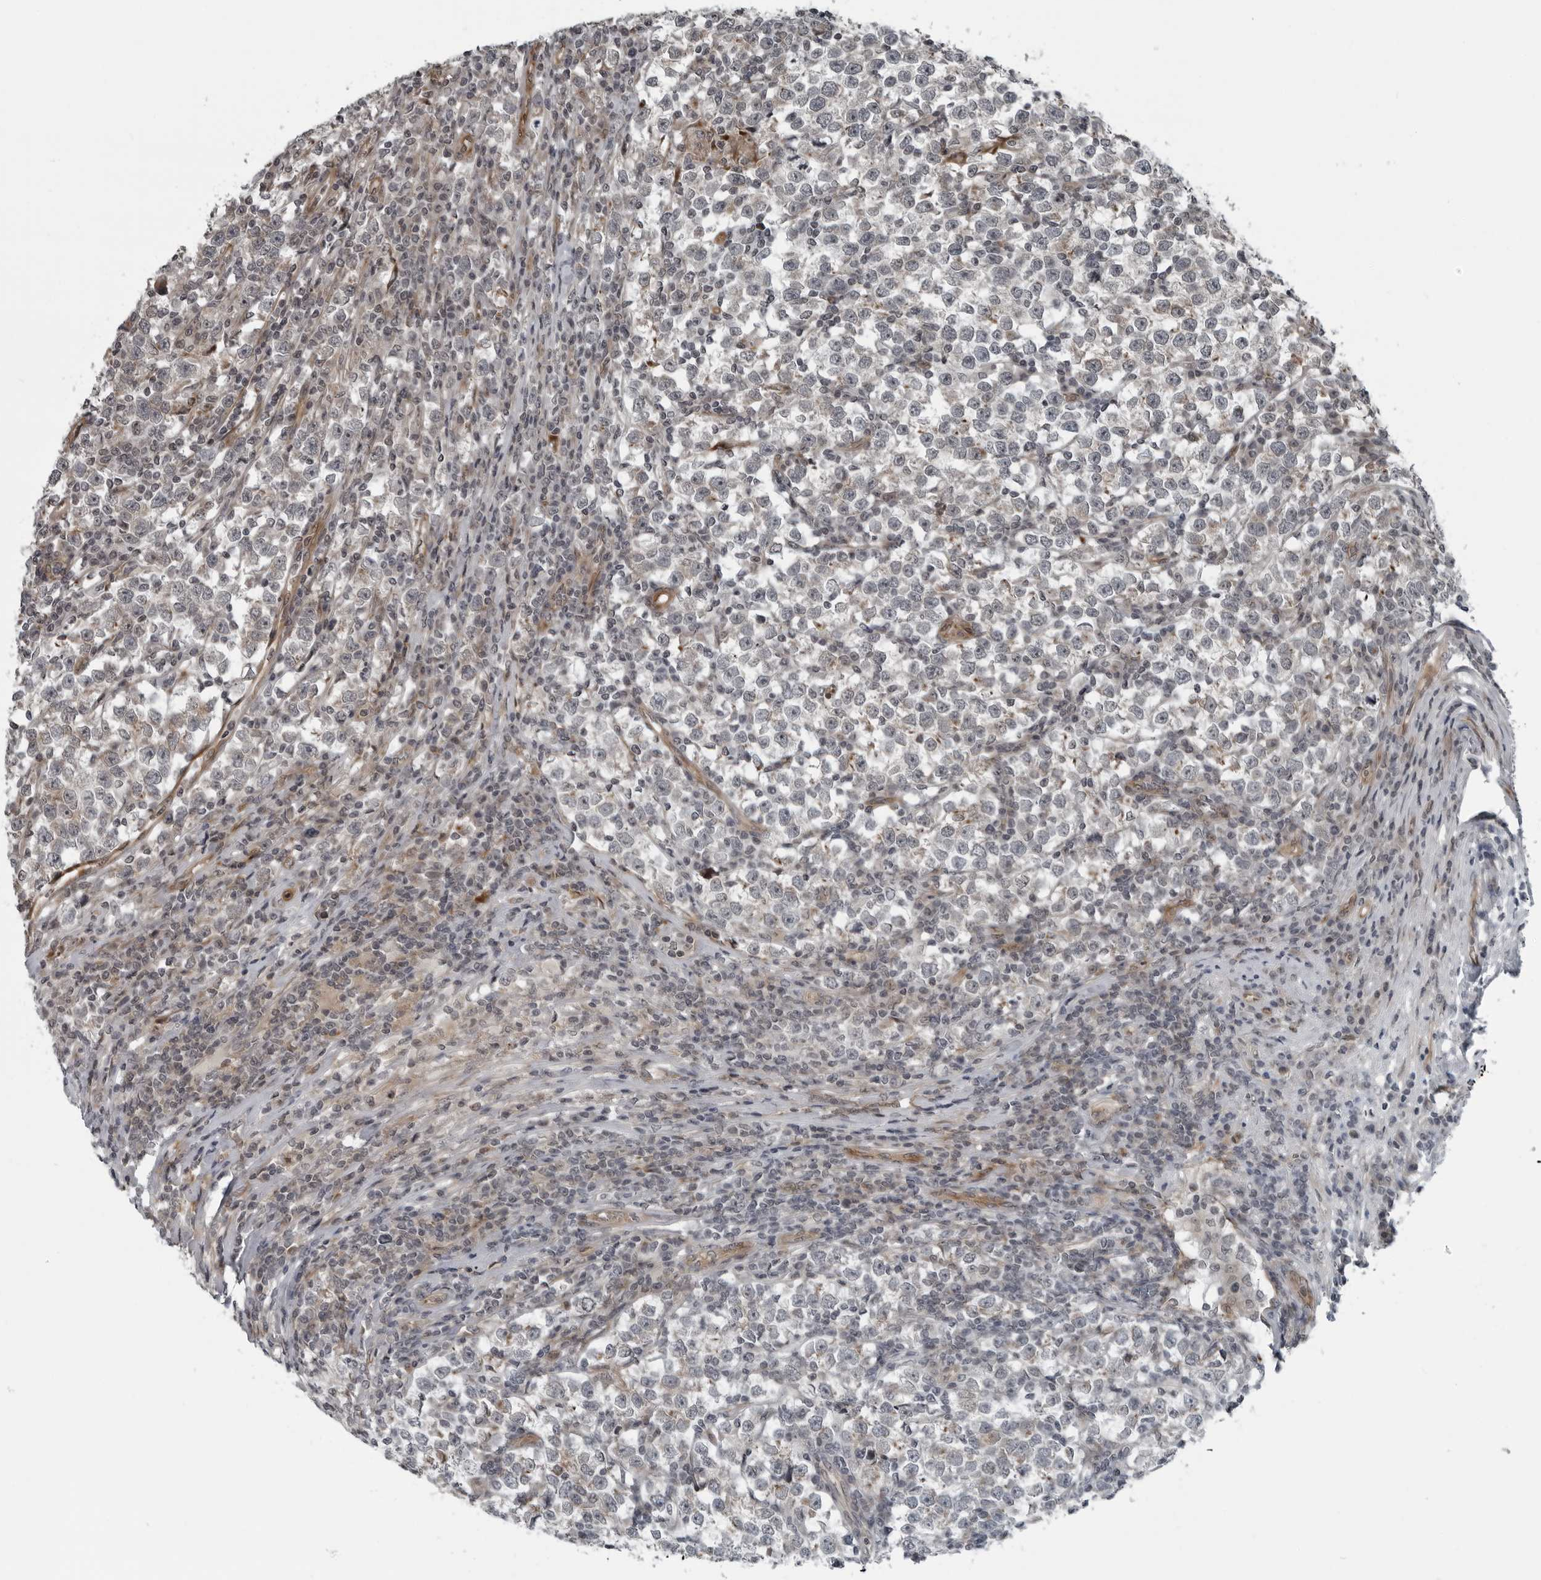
{"staining": {"intensity": "negative", "quantity": "none", "location": "none"}, "tissue": "testis cancer", "cell_type": "Tumor cells", "image_type": "cancer", "snomed": [{"axis": "morphology", "description": "Normal tissue, NOS"}, {"axis": "morphology", "description": "Seminoma, NOS"}, {"axis": "topography", "description": "Testis"}], "caption": "DAB immunohistochemical staining of human testis seminoma reveals no significant positivity in tumor cells. (DAB (3,3'-diaminobenzidine) immunohistochemistry (IHC), high magnification).", "gene": "FAM102B", "patient": {"sex": "male", "age": 43}}